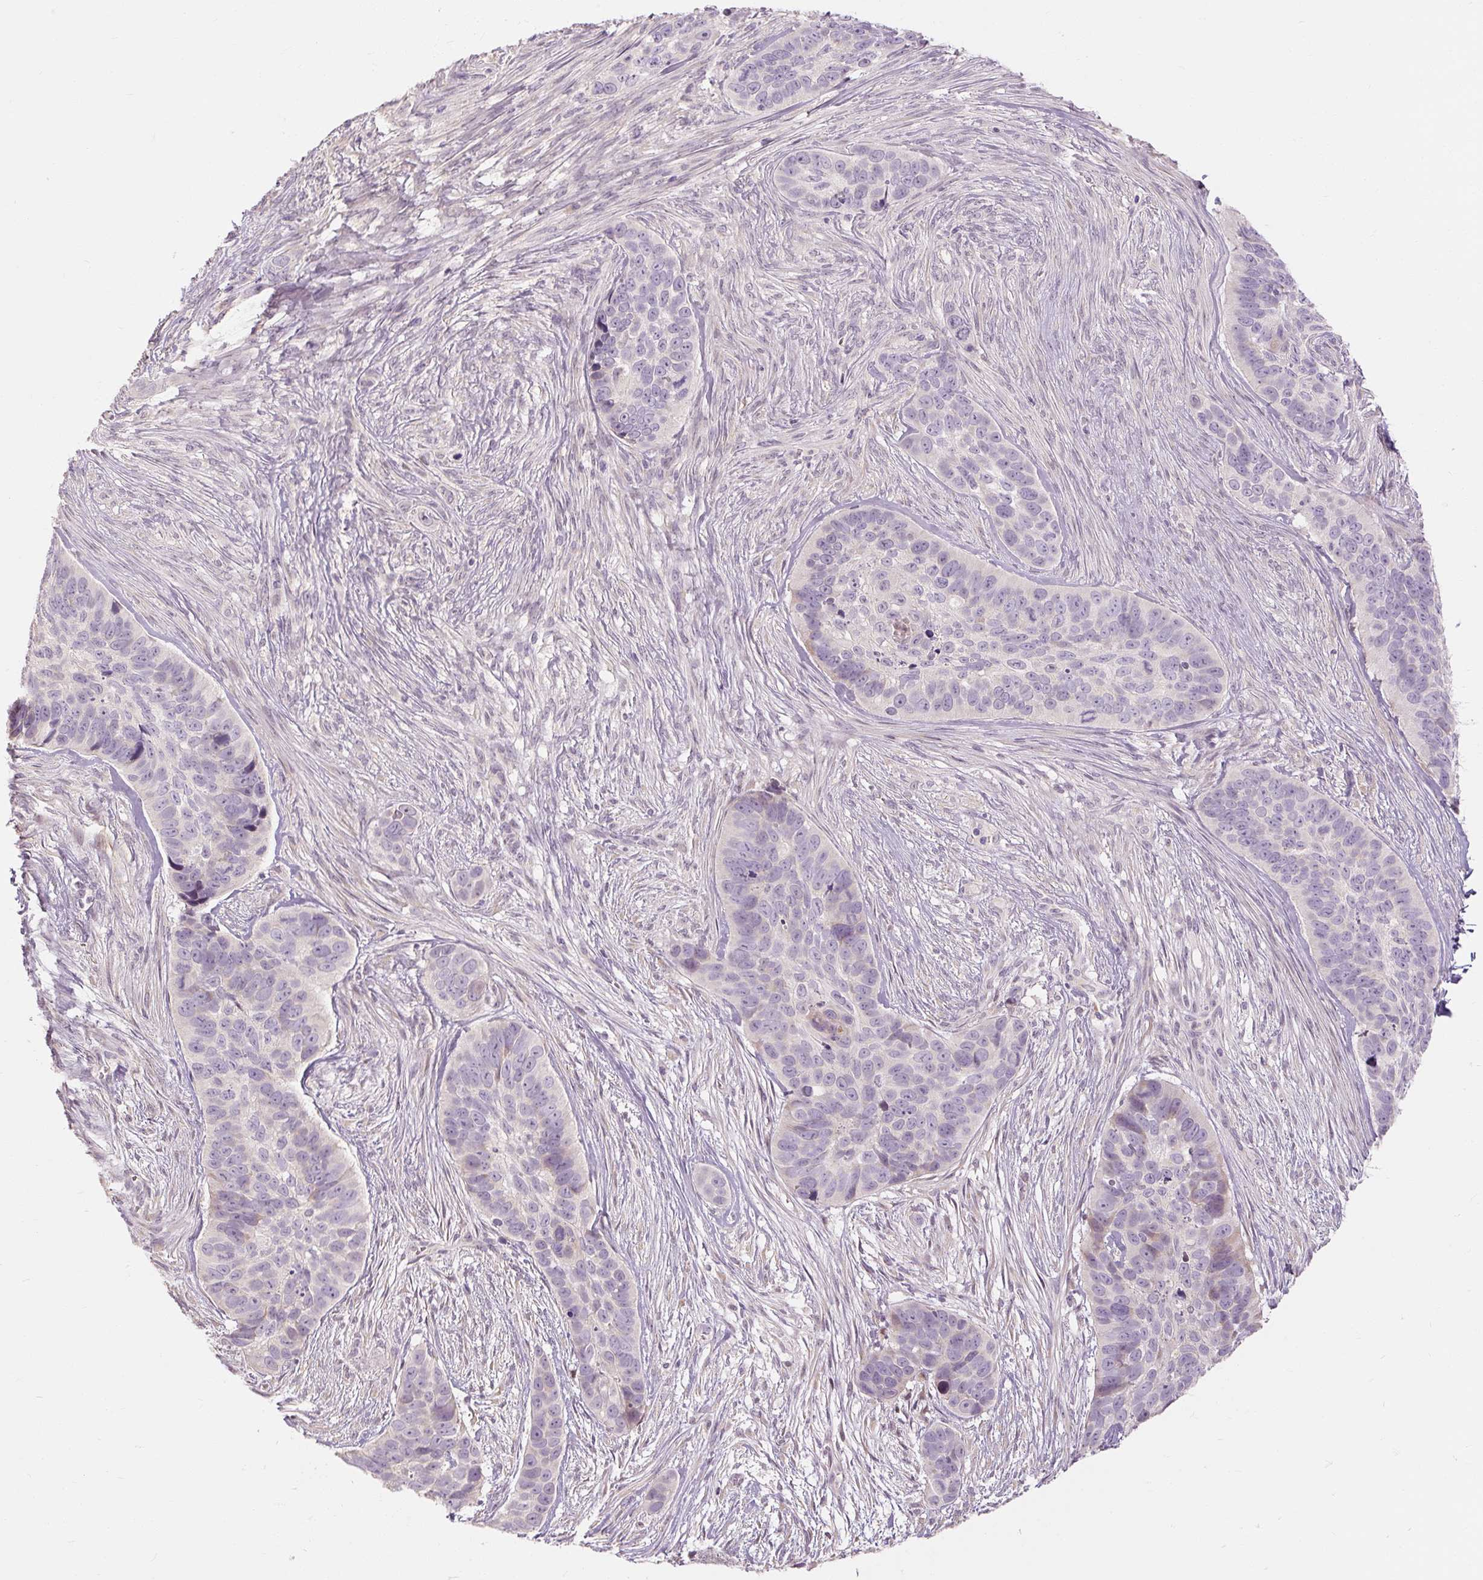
{"staining": {"intensity": "weak", "quantity": "<25%", "location": "cytoplasmic/membranous"}, "tissue": "skin cancer", "cell_type": "Tumor cells", "image_type": "cancer", "snomed": [{"axis": "morphology", "description": "Basal cell carcinoma"}, {"axis": "topography", "description": "Skin"}], "caption": "Immunohistochemical staining of skin cancer exhibits no significant staining in tumor cells.", "gene": "CAPN3", "patient": {"sex": "female", "age": 82}}